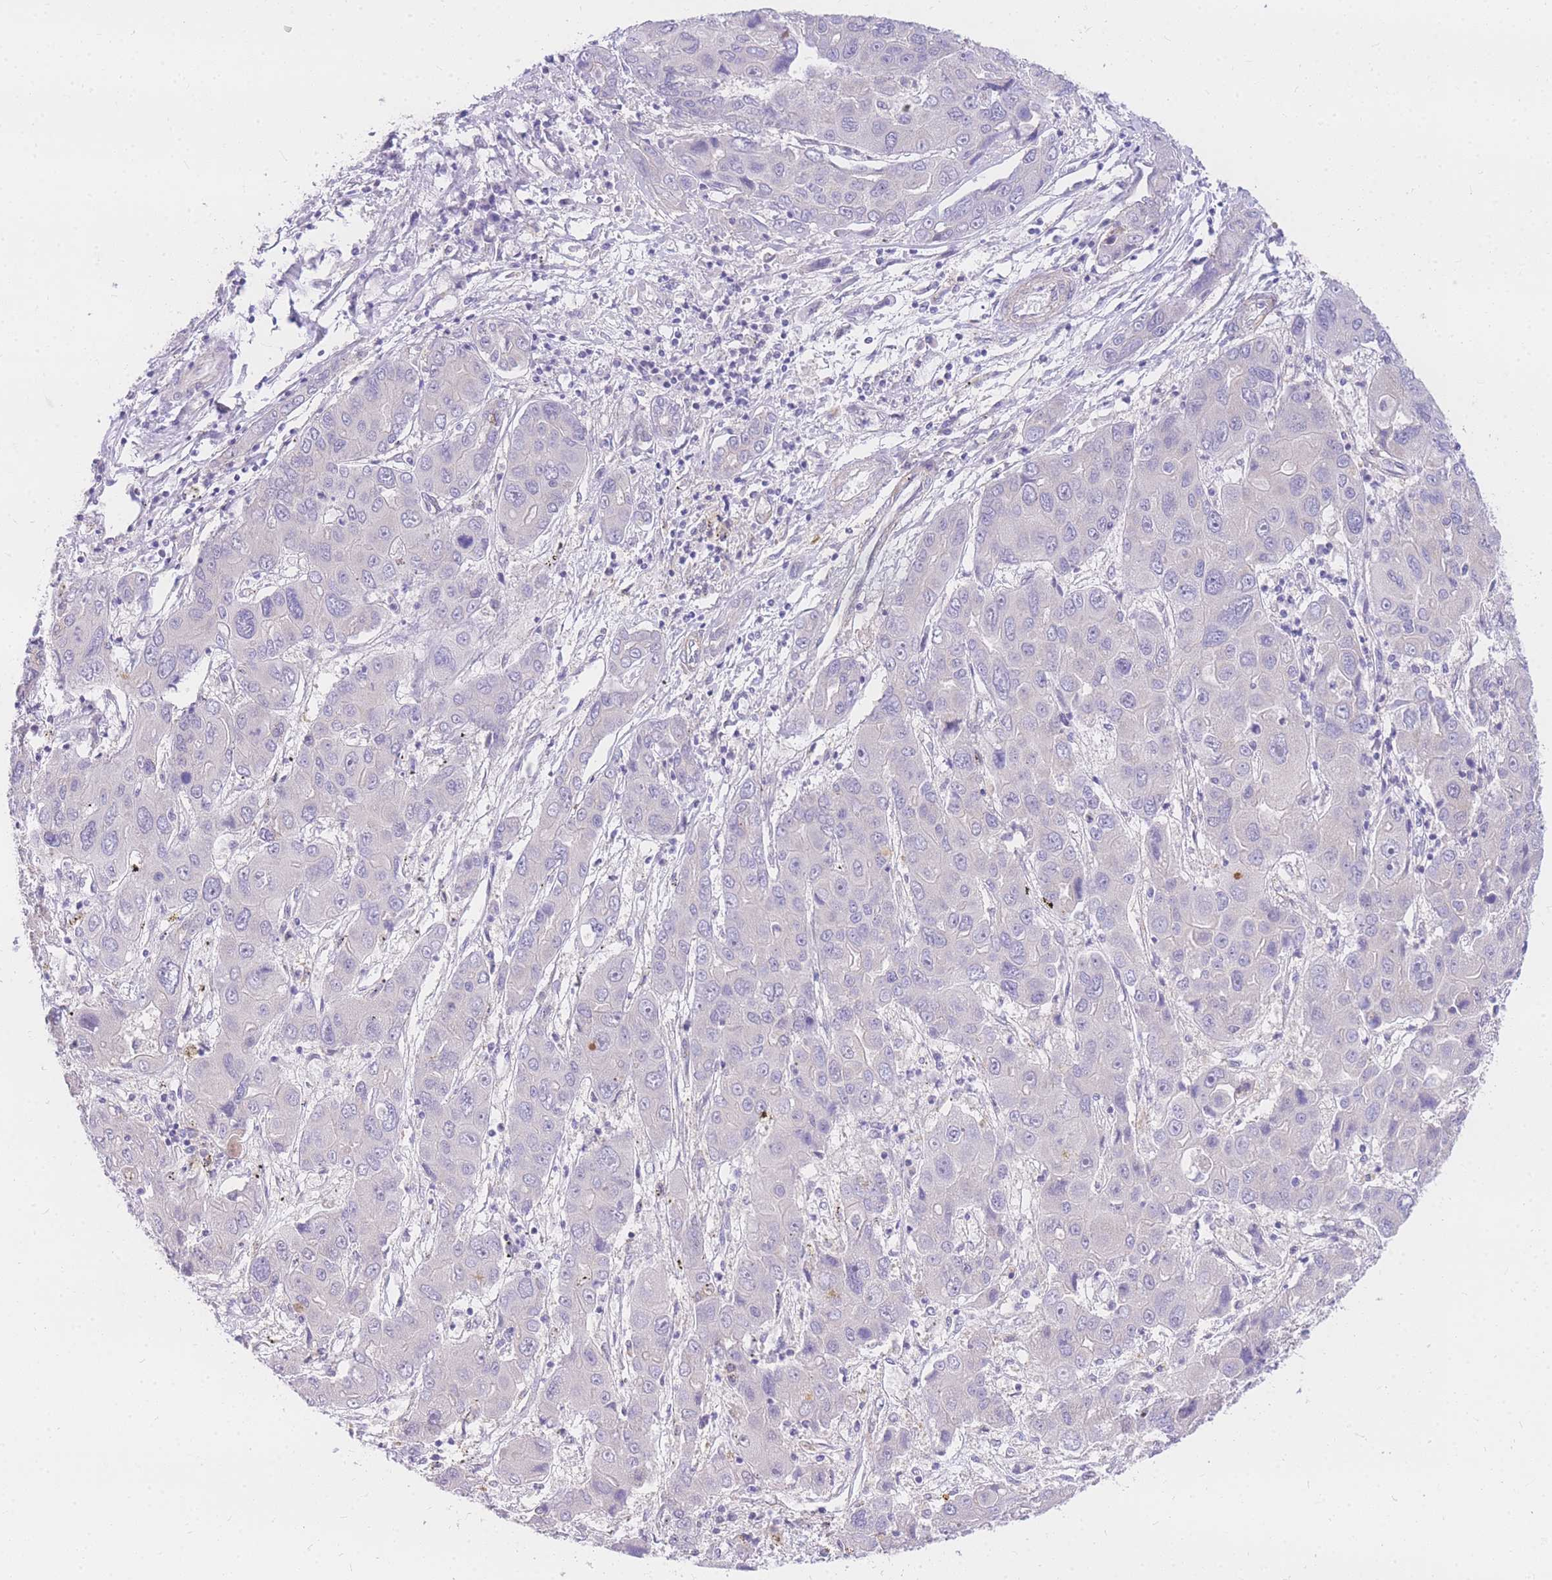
{"staining": {"intensity": "negative", "quantity": "none", "location": "none"}, "tissue": "liver cancer", "cell_type": "Tumor cells", "image_type": "cancer", "snomed": [{"axis": "morphology", "description": "Cholangiocarcinoma"}, {"axis": "topography", "description": "Liver"}], "caption": "A histopathology image of liver cancer (cholangiocarcinoma) stained for a protein displays no brown staining in tumor cells.", "gene": "S100PBP", "patient": {"sex": "male", "age": 67}}